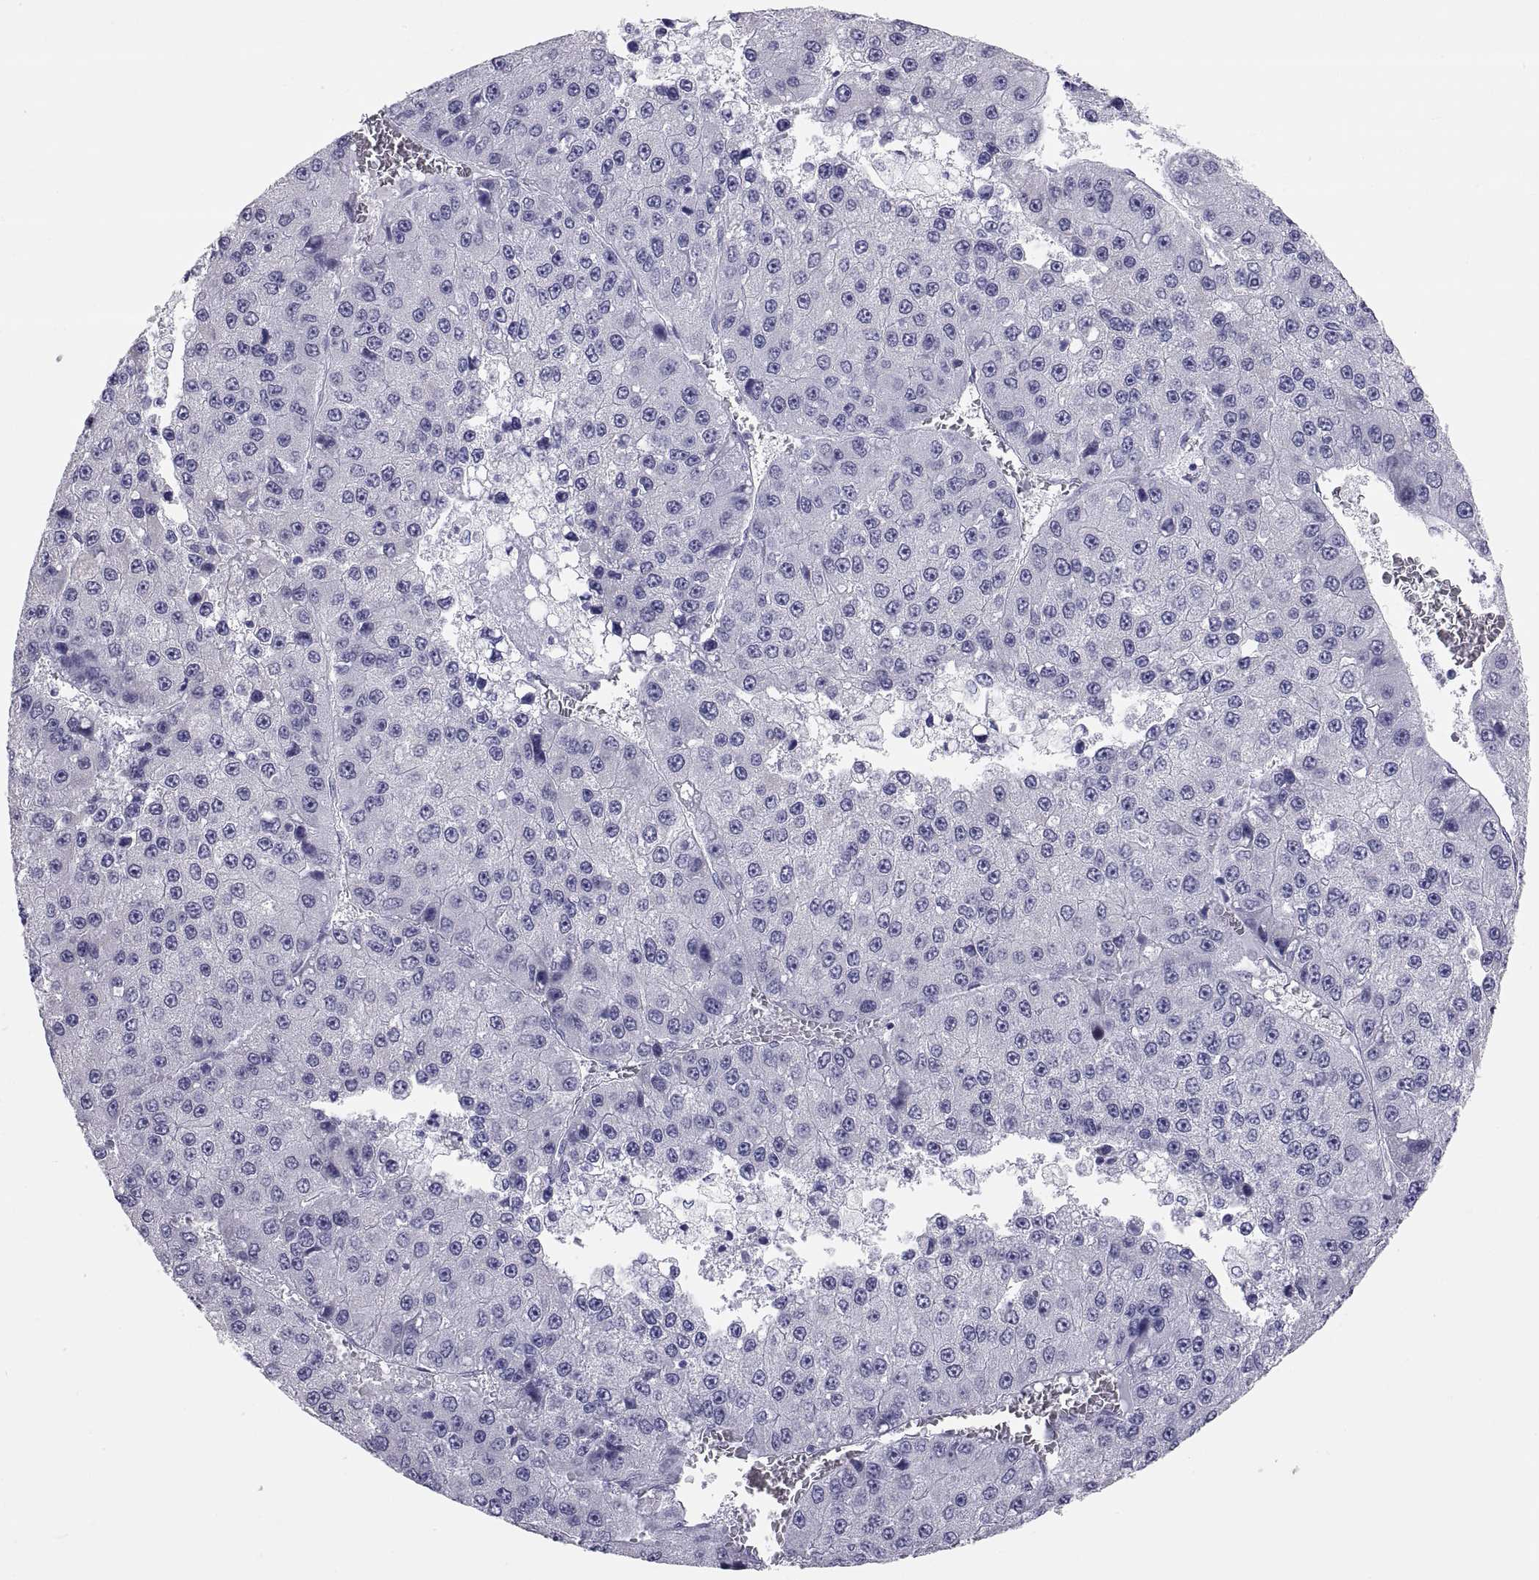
{"staining": {"intensity": "negative", "quantity": "none", "location": "none"}, "tissue": "liver cancer", "cell_type": "Tumor cells", "image_type": "cancer", "snomed": [{"axis": "morphology", "description": "Carcinoma, Hepatocellular, NOS"}, {"axis": "topography", "description": "Liver"}], "caption": "Tumor cells are negative for brown protein staining in liver cancer.", "gene": "FAM170A", "patient": {"sex": "female", "age": 73}}